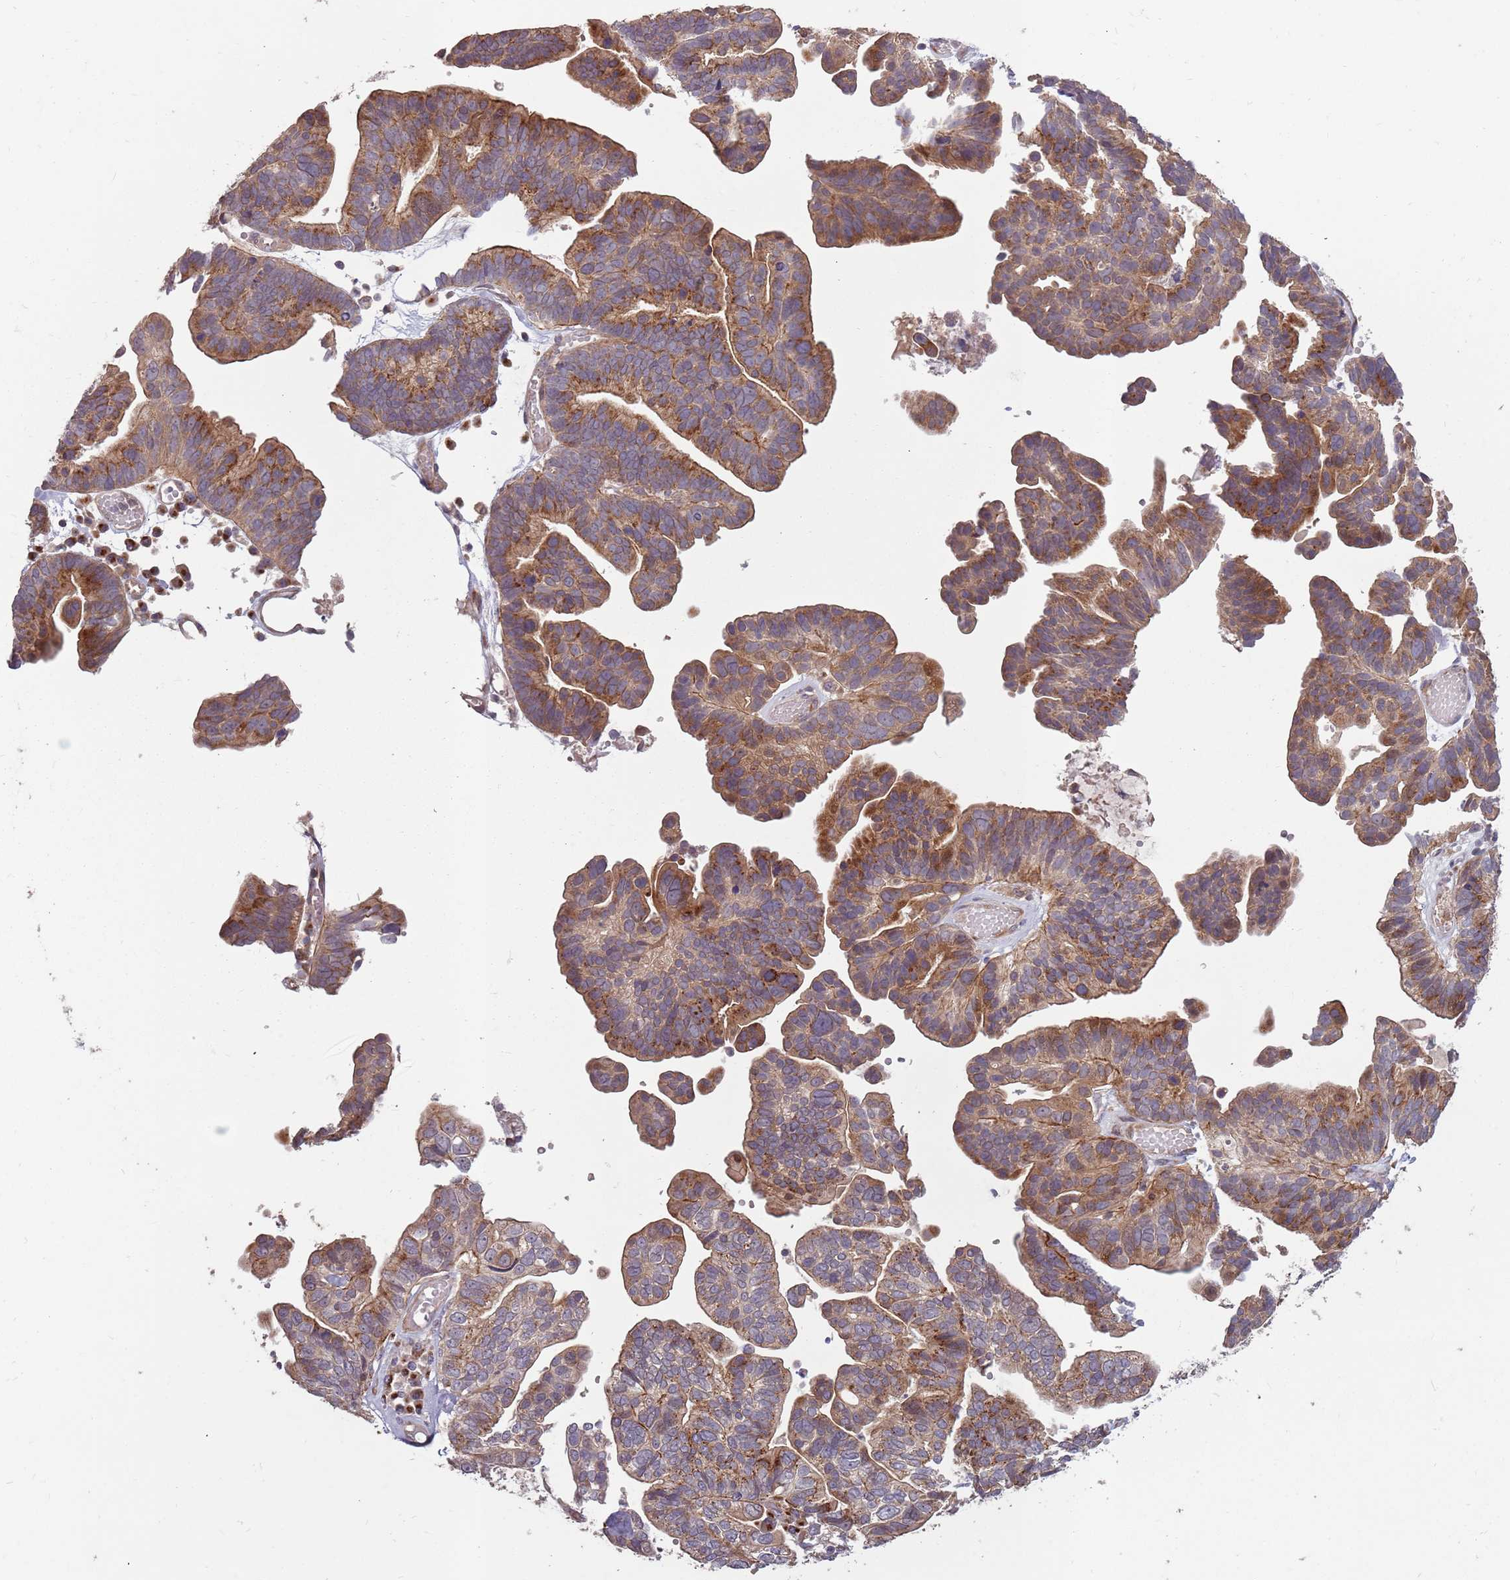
{"staining": {"intensity": "moderate", "quantity": ">75%", "location": "cytoplasmic/membranous"}, "tissue": "ovarian cancer", "cell_type": "Tumor cells", "image_type": "cancer", "snomed": [{"axis": "morphology", "description": "Cystadenocarcinoma, serous, NOS"}, {"axis": "topography", "description": "Ovary"}], "caption": "Immunohistochemistry (DAB) staining of serous cystadenocarcinoma (ovarian) displays moderate cytoplasmic/membranous protein positivity in about >75% of tumor cells.", "gene": "PLD6", "patient": {"sex": "female", "age": 56}}